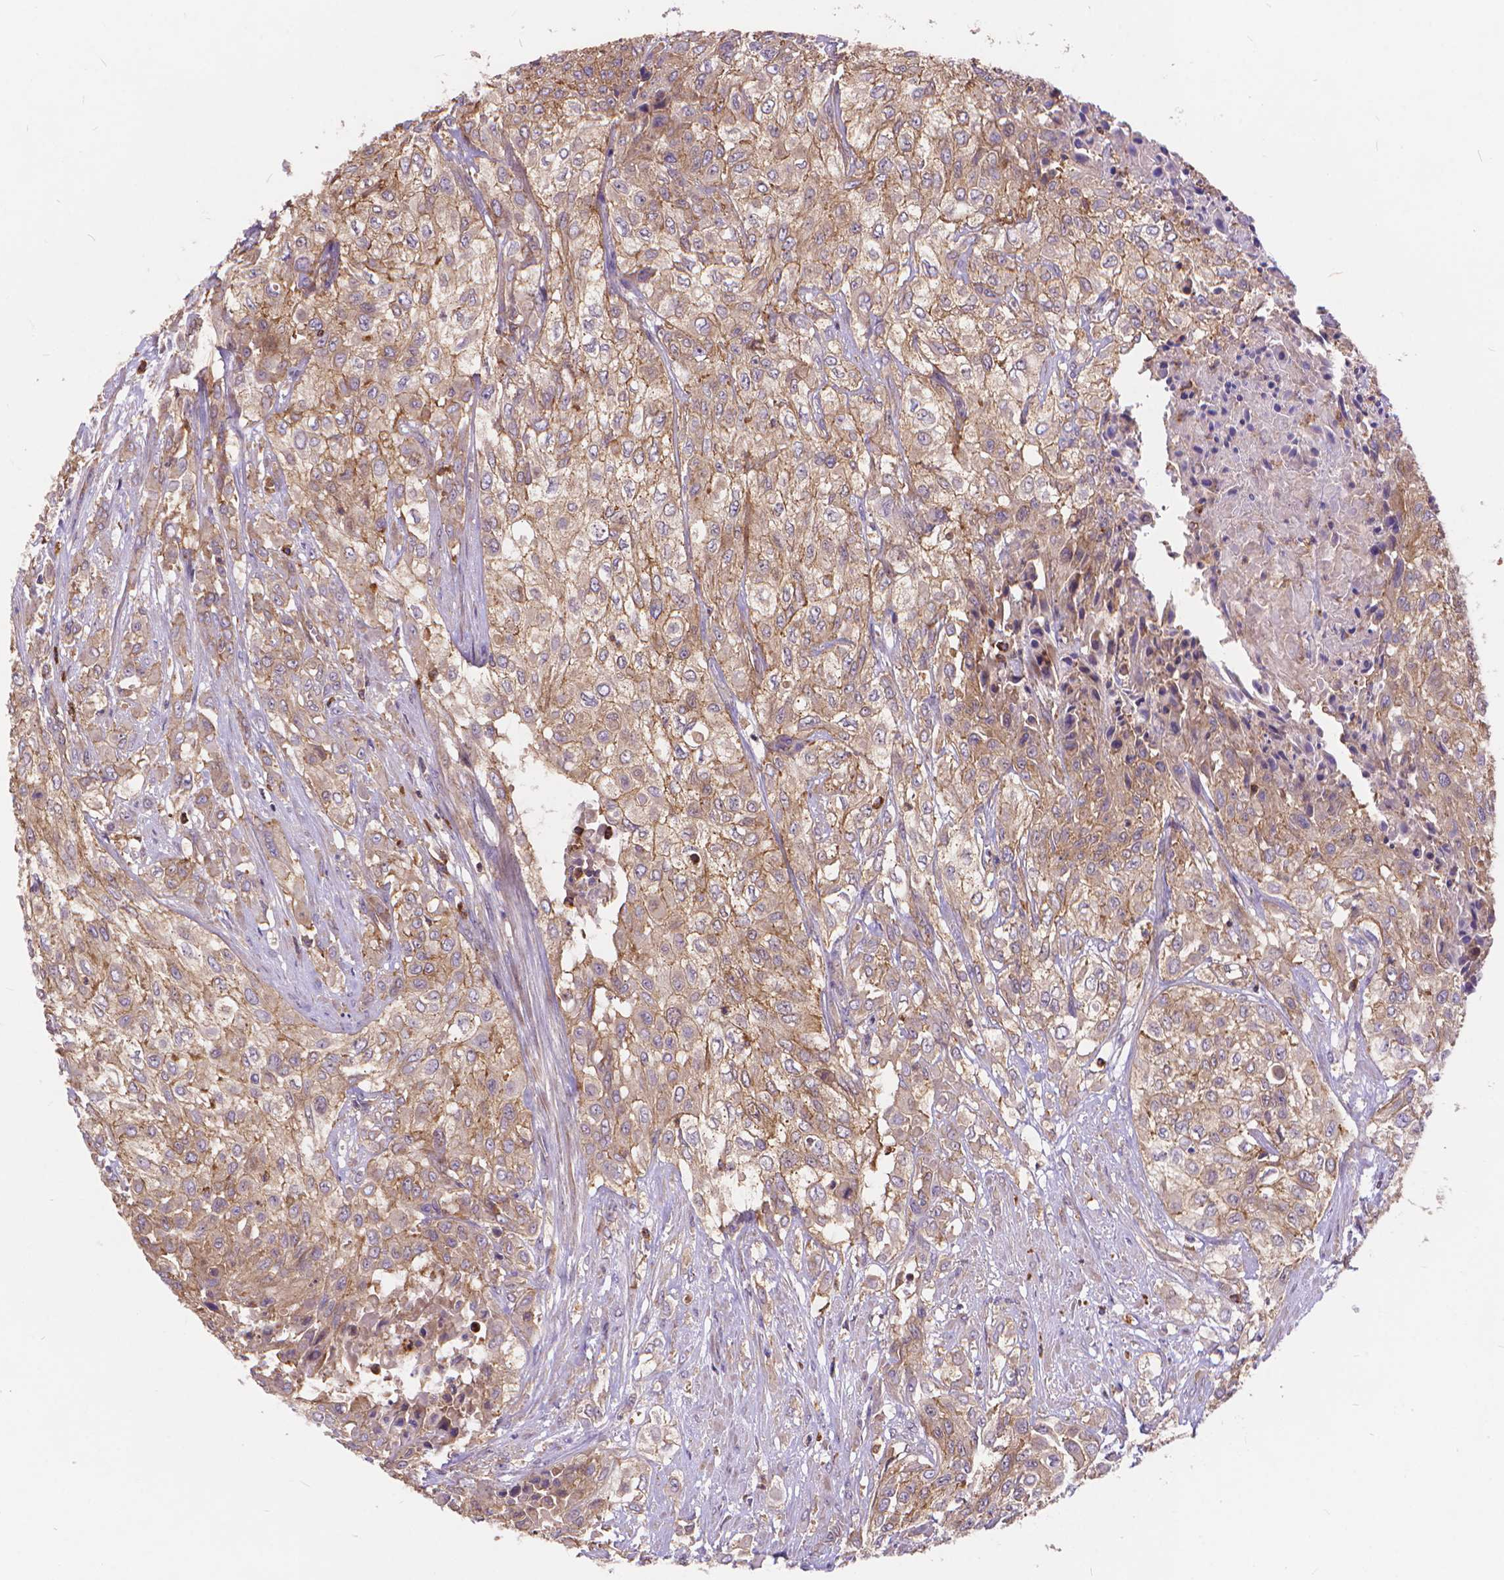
{"staining": {"intensity": "weak", "quantity": ">75%", "location": "cytoplasmic/membranous"}, "tissue": "urothelial cancer", "cell_type": "Tumor cells", "image_type": "cancer", "snomed": [{"axis": "morphology", "description": "Urothelial carcinoma, High grade"}, {"axis": "topography", "description": "Urinary bladder"}], "caption": "IHC staining of urothelial carcinoma (high-grade), which reveals low levels of weak cytoplasmic/membranous positivity in about >75% of tumor cells indicating weak cytoplasmic/membranous protein positivity. The staining was performed using DAB (brown) for protein detection and nuclei were counterstained in hematoxylin (blue).", "gene": "ARAP1", "patient": {"sex": "male", "age": 57}}